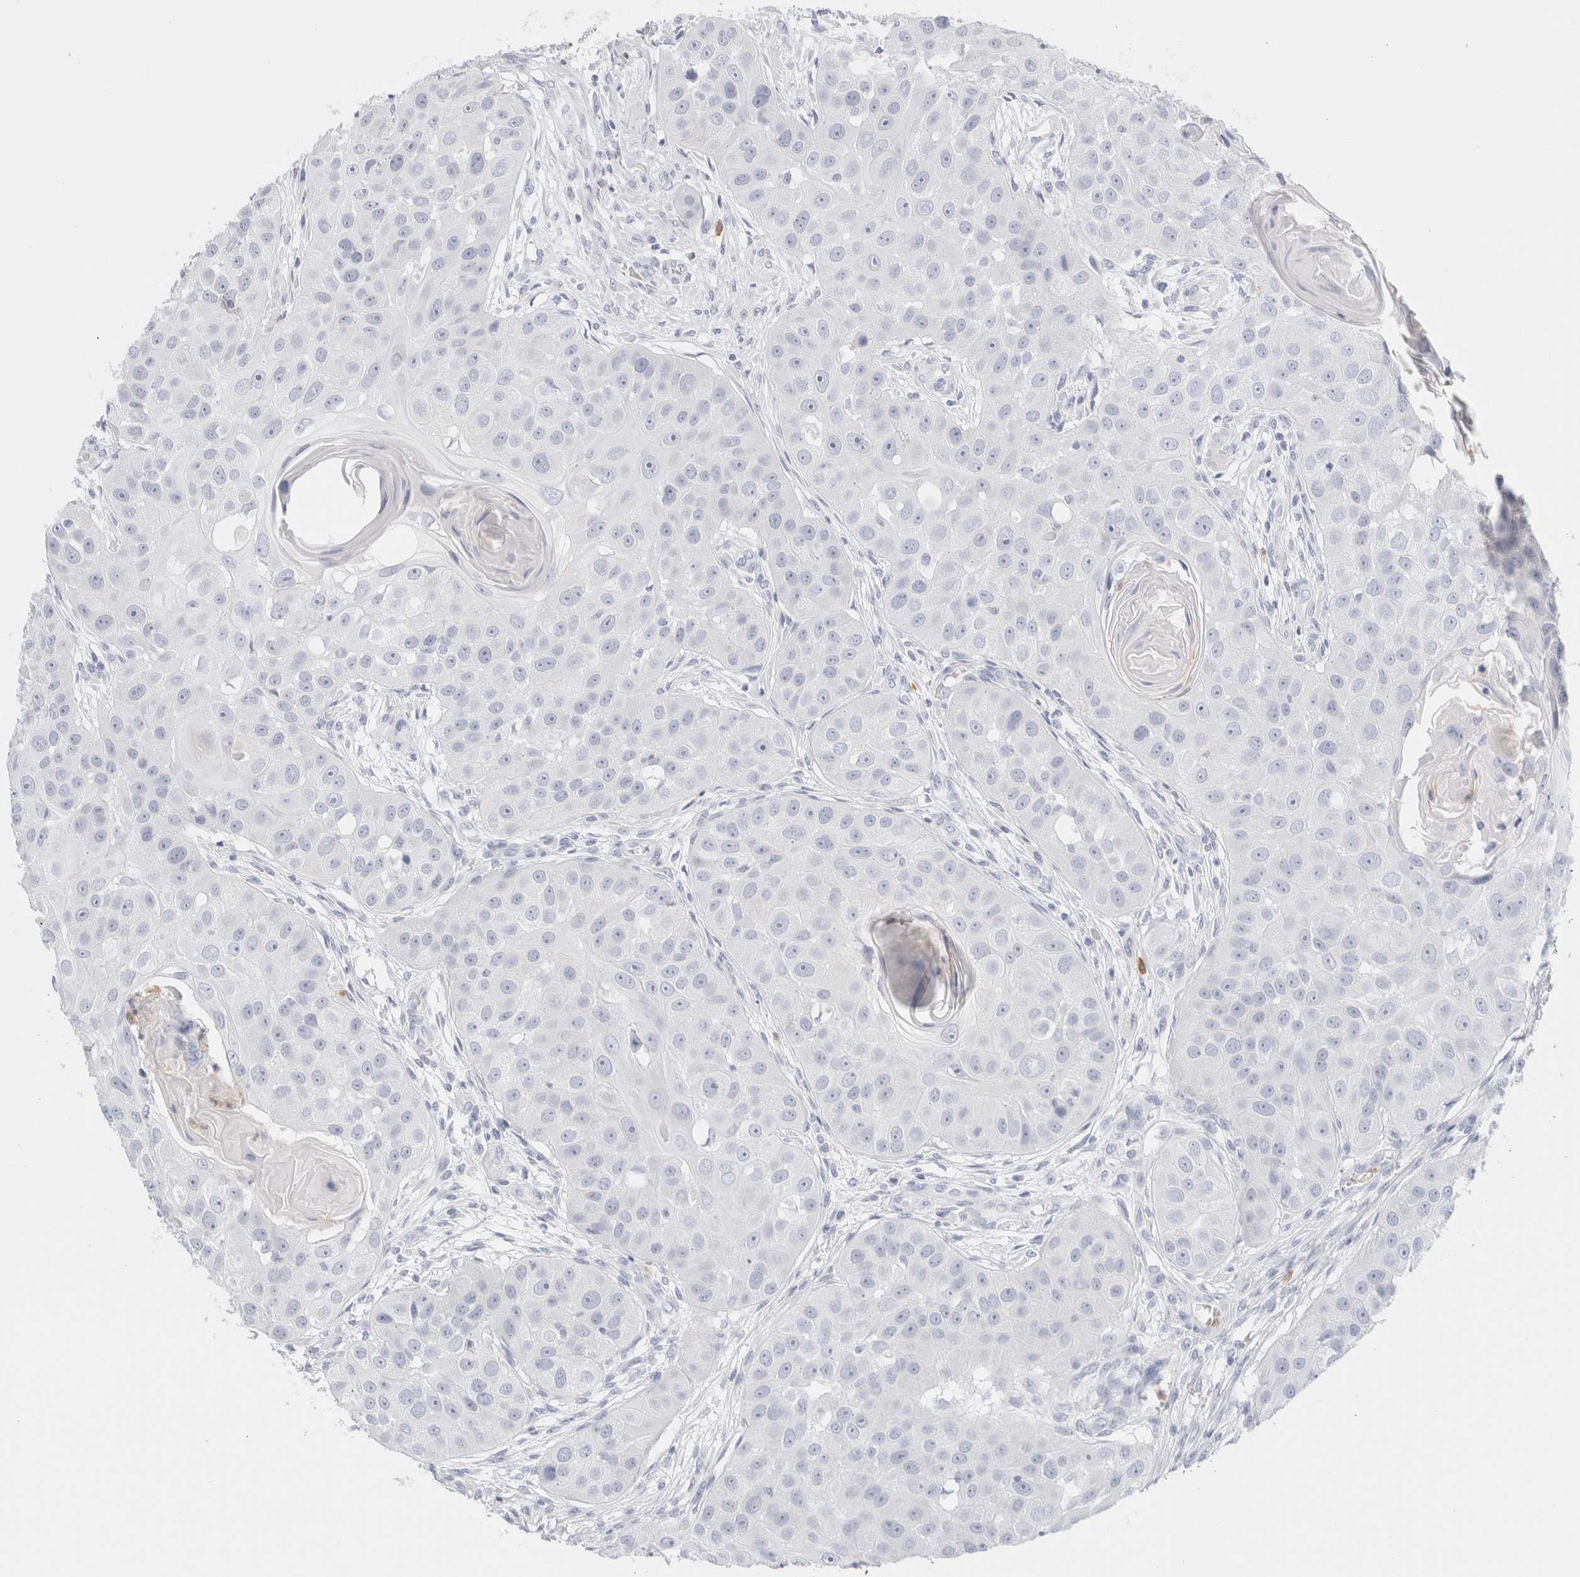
{"staining": {"intensity": "negative", "quantity": "none", "location": "none"}, "tissue": "head and neck cancer", "cell_type": "Tumor cells", "image_type": "cancer", "snomed": [{"axis": "morphology", "description": "Normal tissue, NOS"}, {"axis": "morphology", "description": "Squamous cell carcinoma, NOS"}, {"axis": "topography", "description": "Skeletal muscle"}, {"axis": "topography", "description": "Head-Neck"}], "caption": "Immunohistochemistry (IHC) micrograph of head and neck cancer stained for a protein (brown), which demonstrates no positivity in tumor cells.", "gene": "ARG1", "patient": {"sex": "male", "age": 51}}